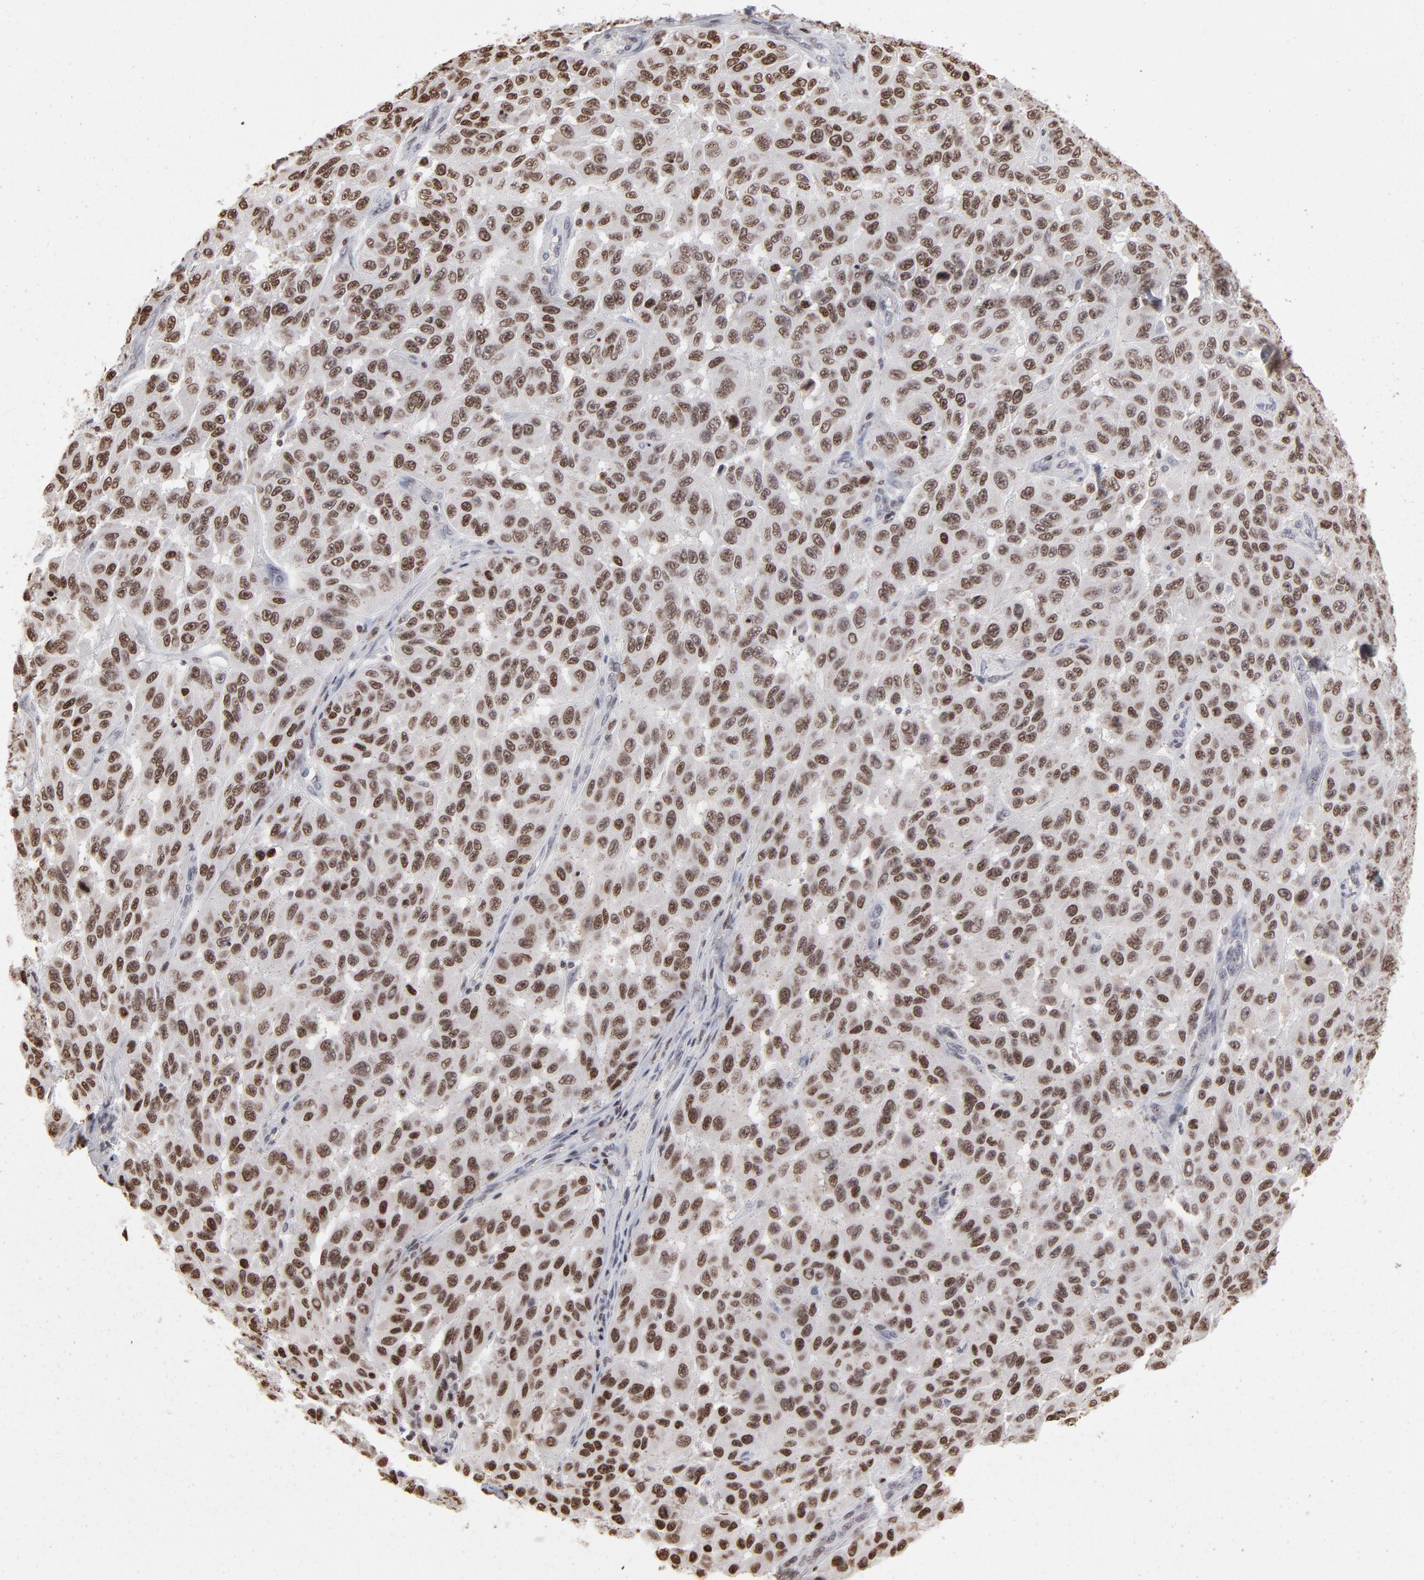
{"staining": {"intensity": "moderate", "quantity": ">75%", "location": "nuclear"}, "tissue": "melanoma", "cell_type": "Tumor cells", "image_type": "cancer", "snomed": [{"axis": "morphology", "description": "Malignant melanoma, NOS"}, {"axis": "topography", "description": "Skin"}], "caption": "Melanoma was stained to show a protein in brown. There is medium levels of moderate nuclear positivity in approximately >75% of tumor cells. The staining was performed using DAB (3,3'-diaminobenzidine) to visualize the protein expression in brown, while the nuclei were stained in blue with hematoxylin (Magnification: 20x).", "gene": "PARP1", "patient": {"sex": "male", "age": 30}}